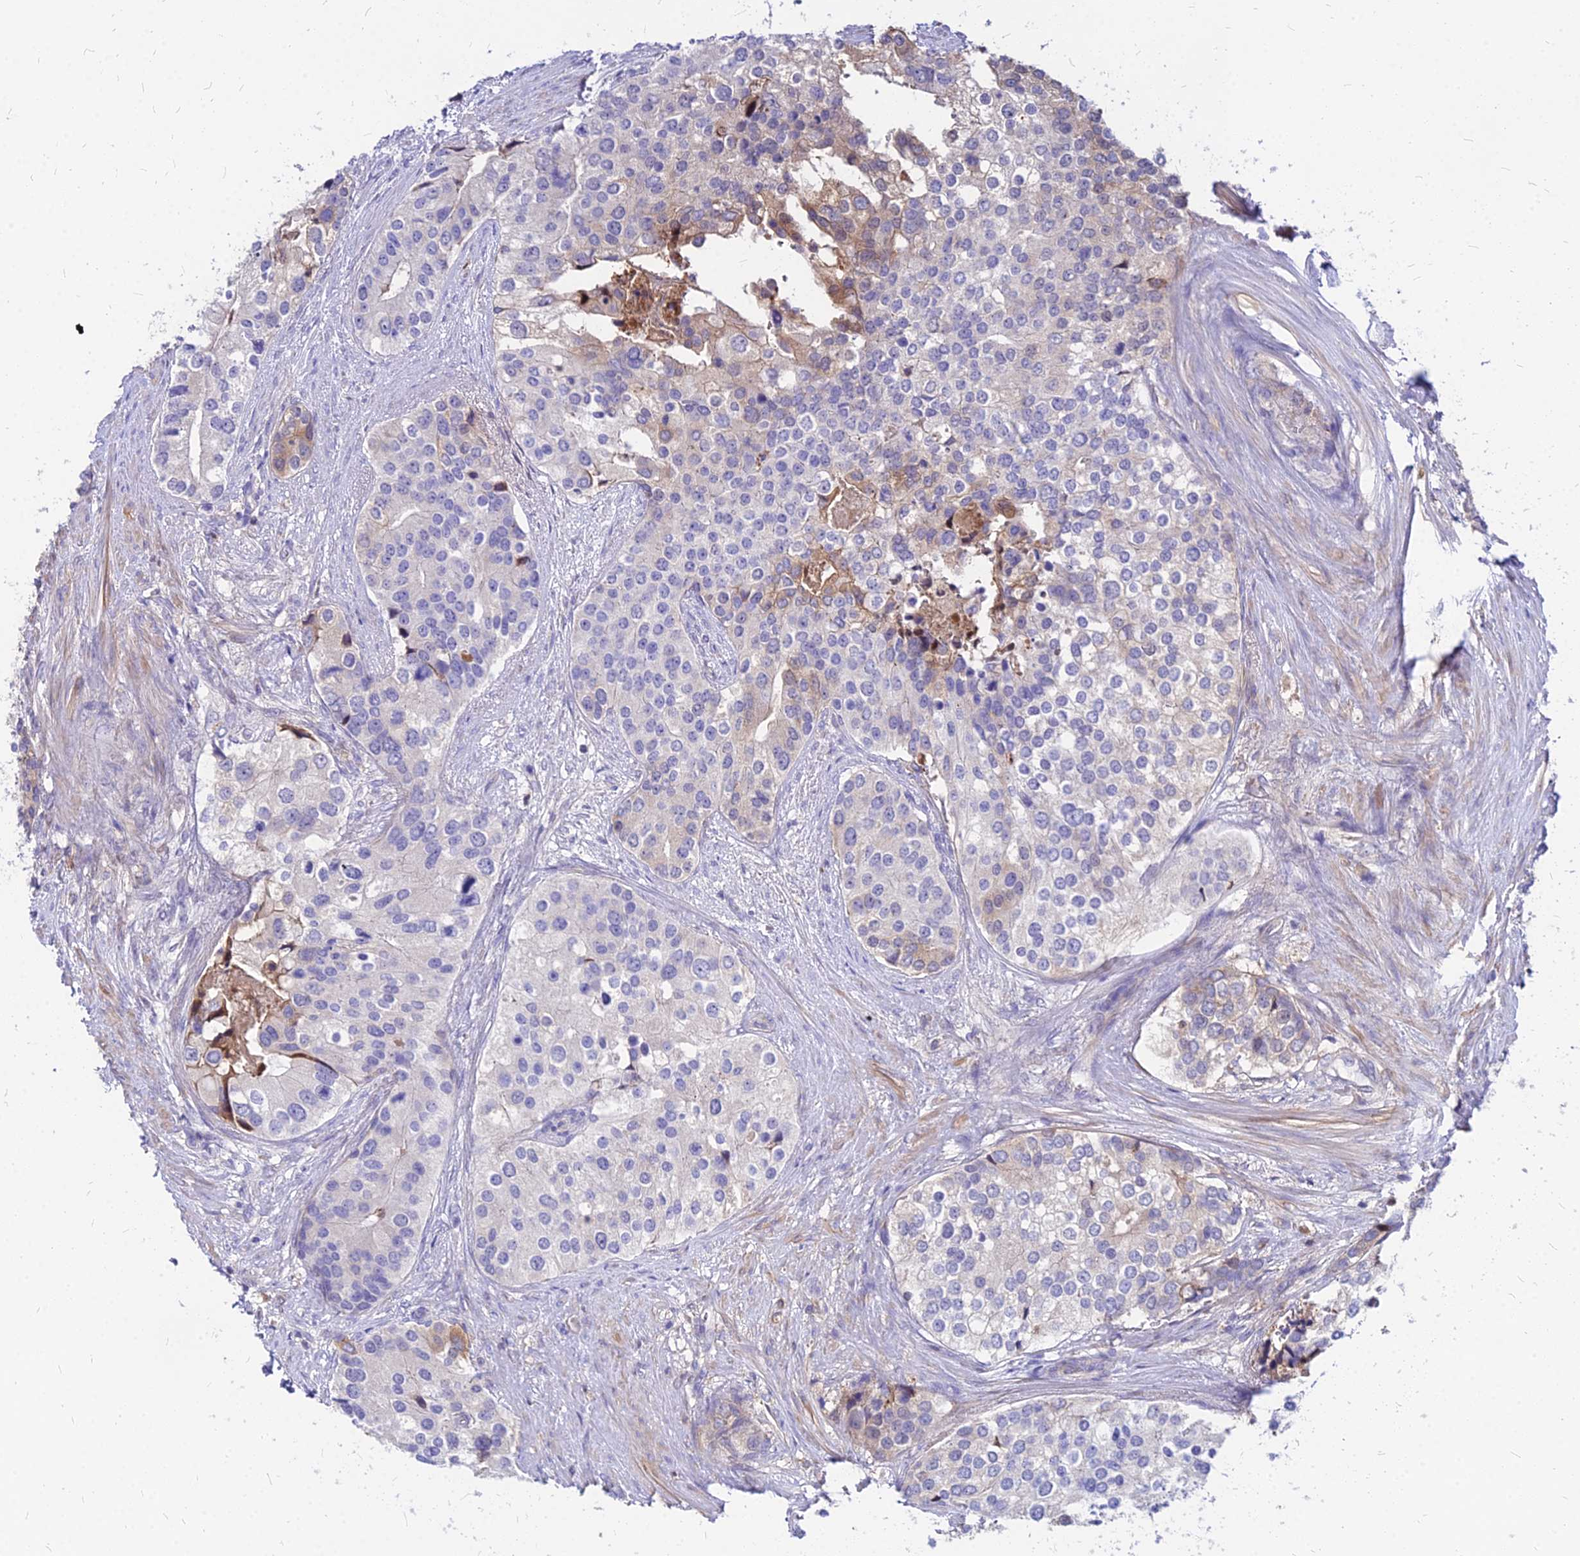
{"staining": {"intensity": "moderate", "quantity": "25%-75%", "location": "cytoplasmic/membranous"}, "tissue": "prostate cancer", "cell_type": "Tumor cells", "image_type": "cancer", "snomed": [{"axis": "morphology", "description": "Adenocarcinoma, High grade"}, {"axis": "topography", "description": "Prostate"}], "caption": "Immunohistochemical staining of prostate cancer (high-grade adenocarcinoma) shows medium levels of moderate cytoplasmic/membranous protein staining in approximately 25%-75% of tumor cells. The staining was performed using DAB (3,3'-diaminobenzidine), with brown indicating positive protein expression. Nuclei are stained blue with hematoxylin.", "gene": "ACSM6", "patient": {"sex": "male", "age": 62}}